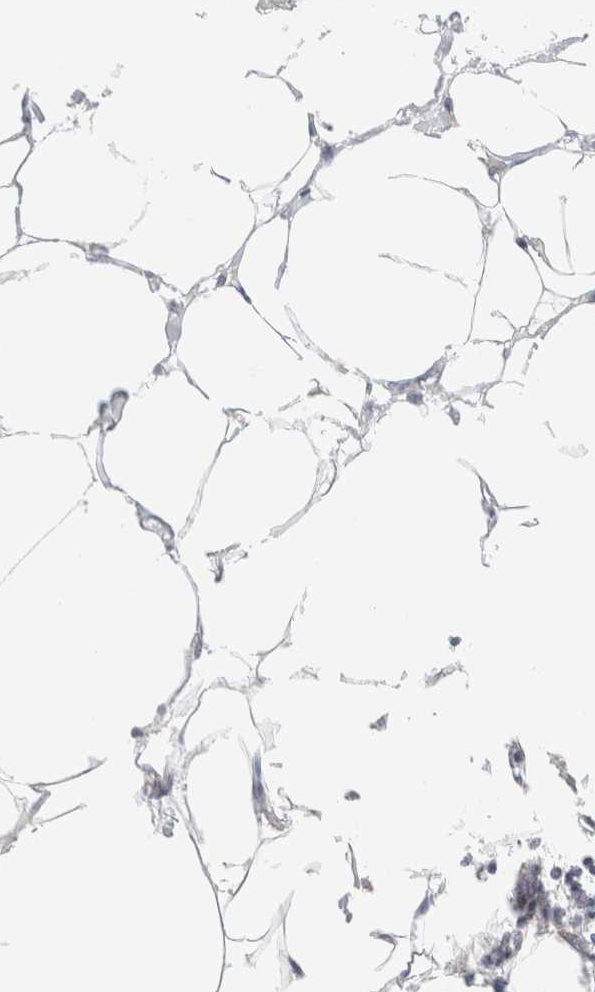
{"staining": {"intensity": "negative", "quantity": "none", "location": "none"}, "tissue": "adipose tissue", "cell_type": "Adipocytes", "image_type": "normal", "snomed": [{"axis": "morphology", "description": "Normal tissue, NOS"}, {"axis": "morphology", "description": "Adenocarcinoma, NOS"}, {"axis": "topography", "description": "Colon"}, {"axis": "topography", "description": "Peripheral nerve tissue"}], "caption": "A photomicrograph of human adipose tissue is negative for staining in adipocytes. (DAB (3,3'-diaminobenzidine) immunohistochemistry visualized using brightfield microscopy, high magnification).", "gene": "HEXD", "patient": {"sex": "male", "age": 14}}